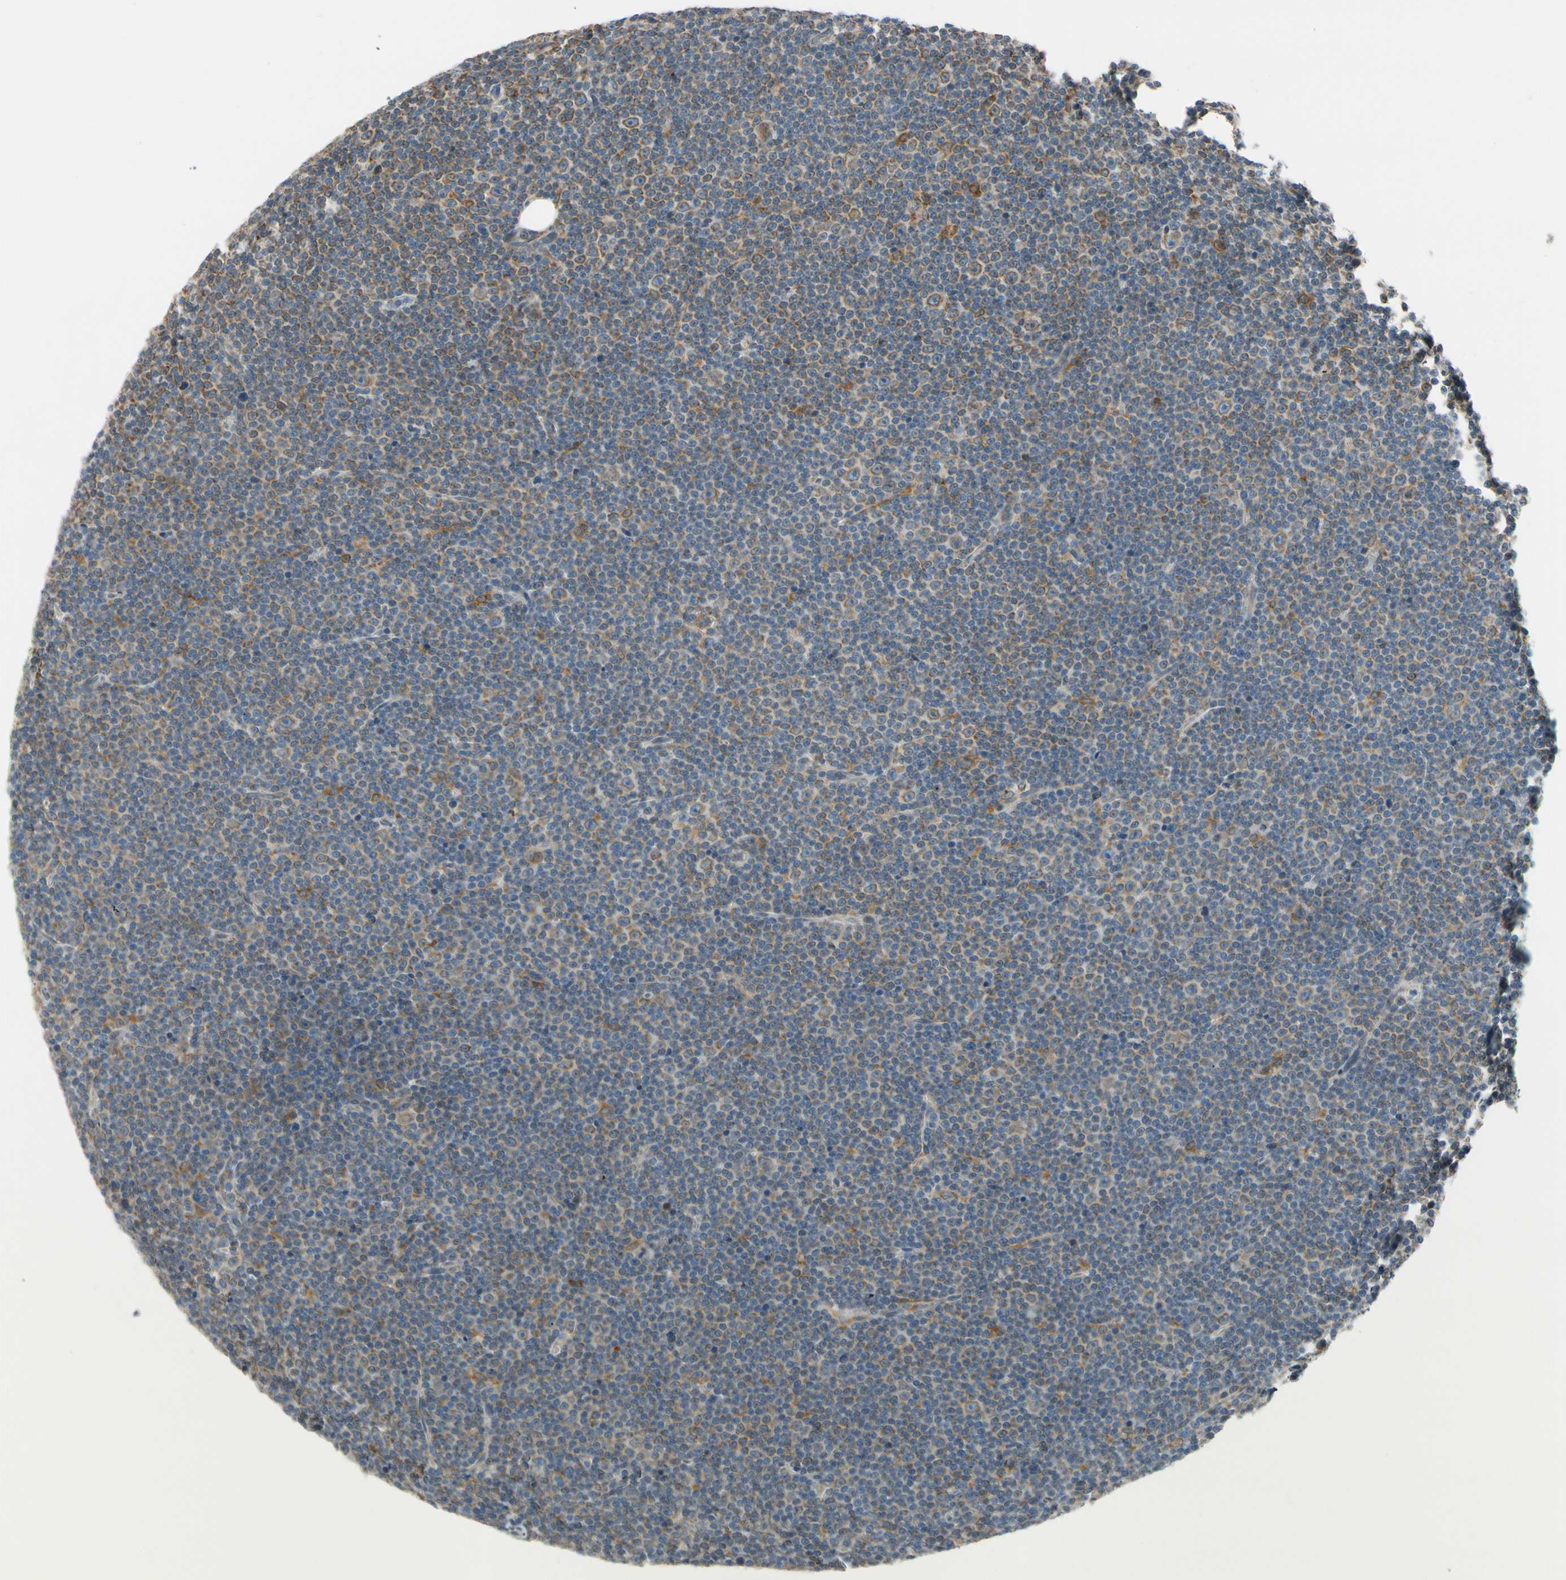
{"staining": {"intensity": "moderate", "quantity": "<25%", "location": "cytoplasmic/membranous"}, "tissue": "lymphoma", "cell_type": "Tumor cells", "image_type": "cancer", "snomed": [{"axis": "morphology", "description": "Malignant lymphoma, non-Hodgkin's type, Low grade"}, {"axis": "topography", "description": "Lymph node"}], "caption": "Tumor cells display moderate cytoplasmic/membranous positivity in approximately <25% of cells in lymphoma. (DAB (3,3'-diaminobenzidine) = brown stain, brightfield microscopy at high magnification).", "gene": "RPN2", "patient": {"sex": "female", "age": 67}}